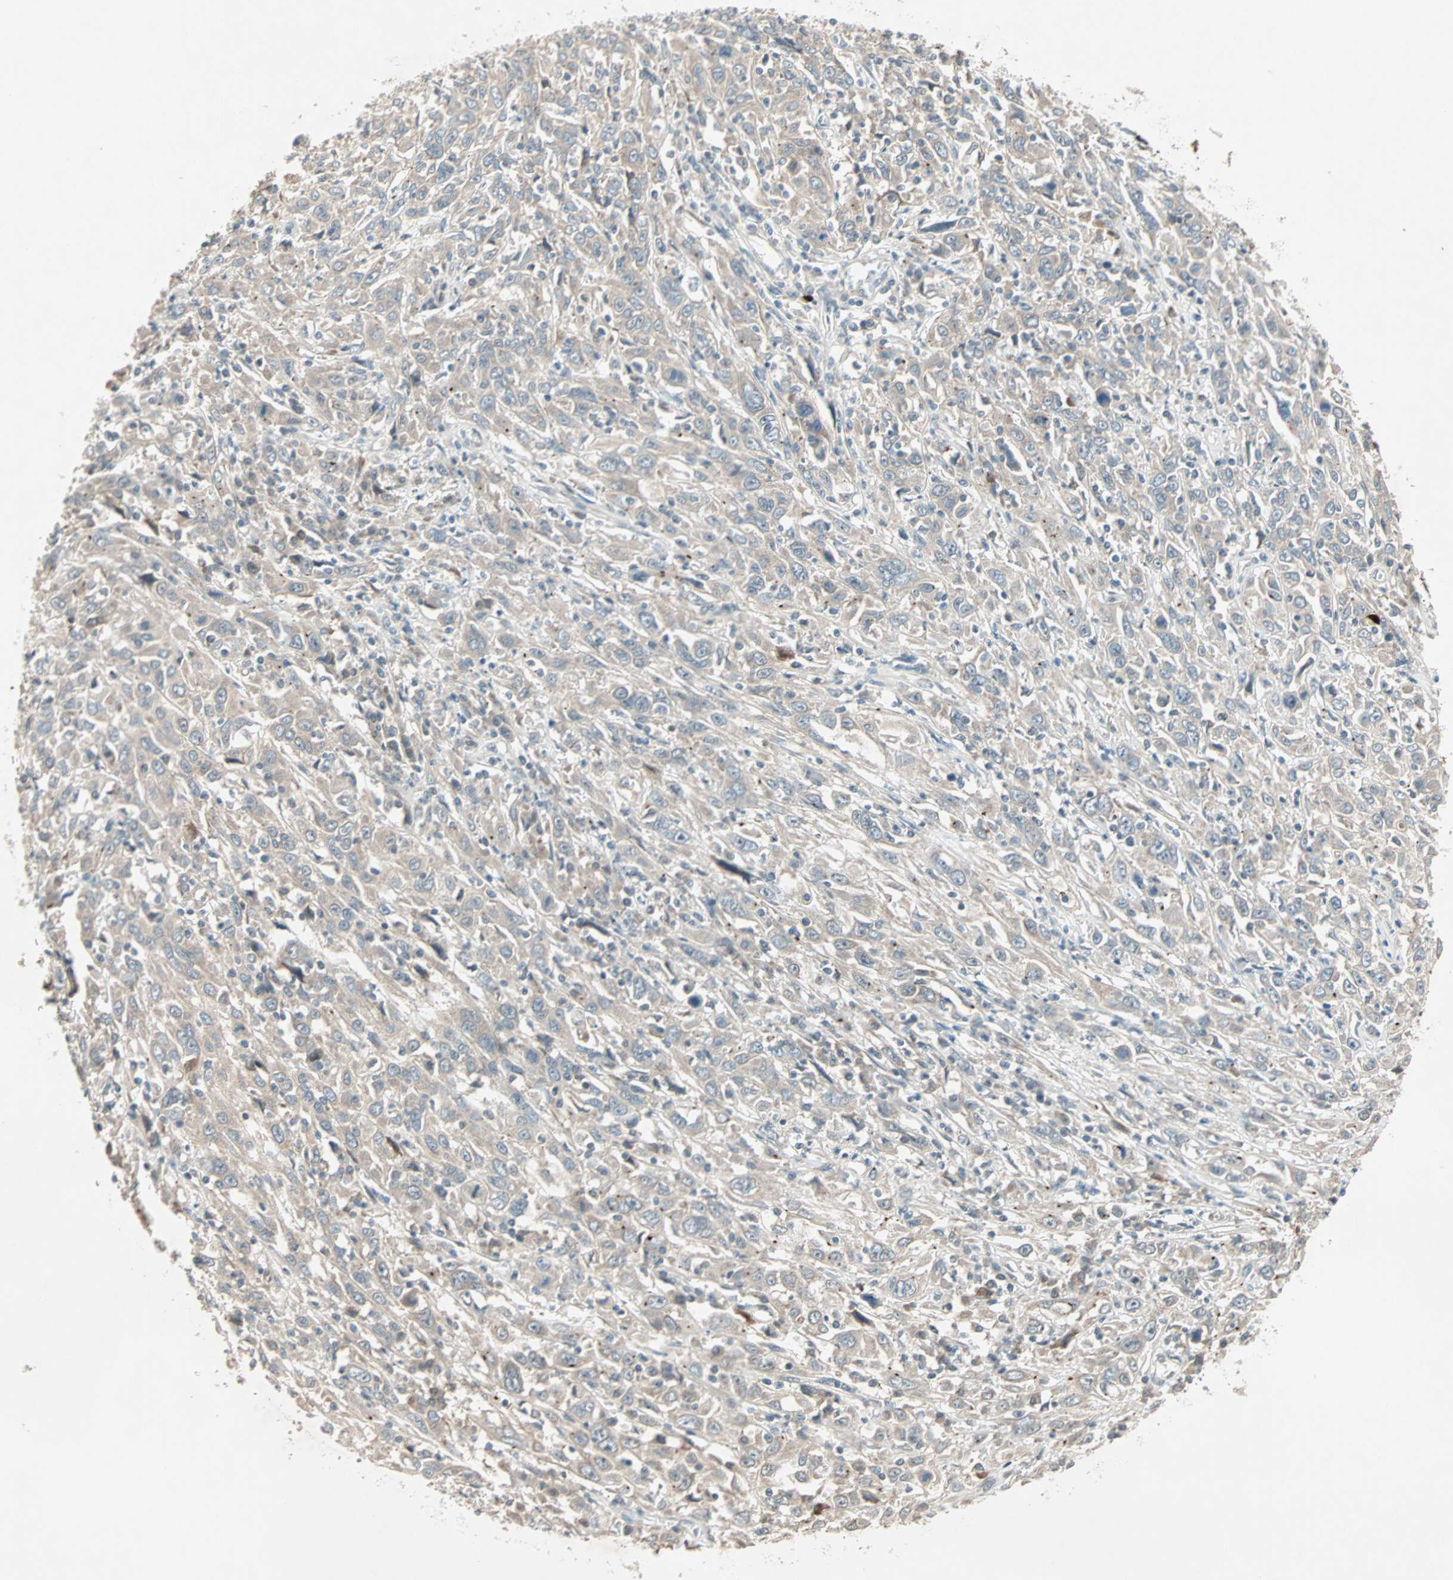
{"staining": {"intensity": "weak", "quantity": ">75%", "location": "cytoplasmic/membranous"}, "tissue": "cervical cancer", "cell_type": "Tumor cells", "image_type": "cancer", "snomed": [{"axis": "morphology", "description": "Squamous cell carcinoma, NOS"}, {"axis": "topography", "description": "Cervix"}], "caption": "A high-resolution image shows IHC staining of cervical squamous cell carcinoma, which exhibits weak cytoplasmic/membranous staining in approximately >75% of tumor cells. (DAB (3,3'-diaminobenzidine) = brown stain, brightfield microscopy at high magnification).", "gene": "PGBD1", "patient": {"sex": "female", "age": 46}}